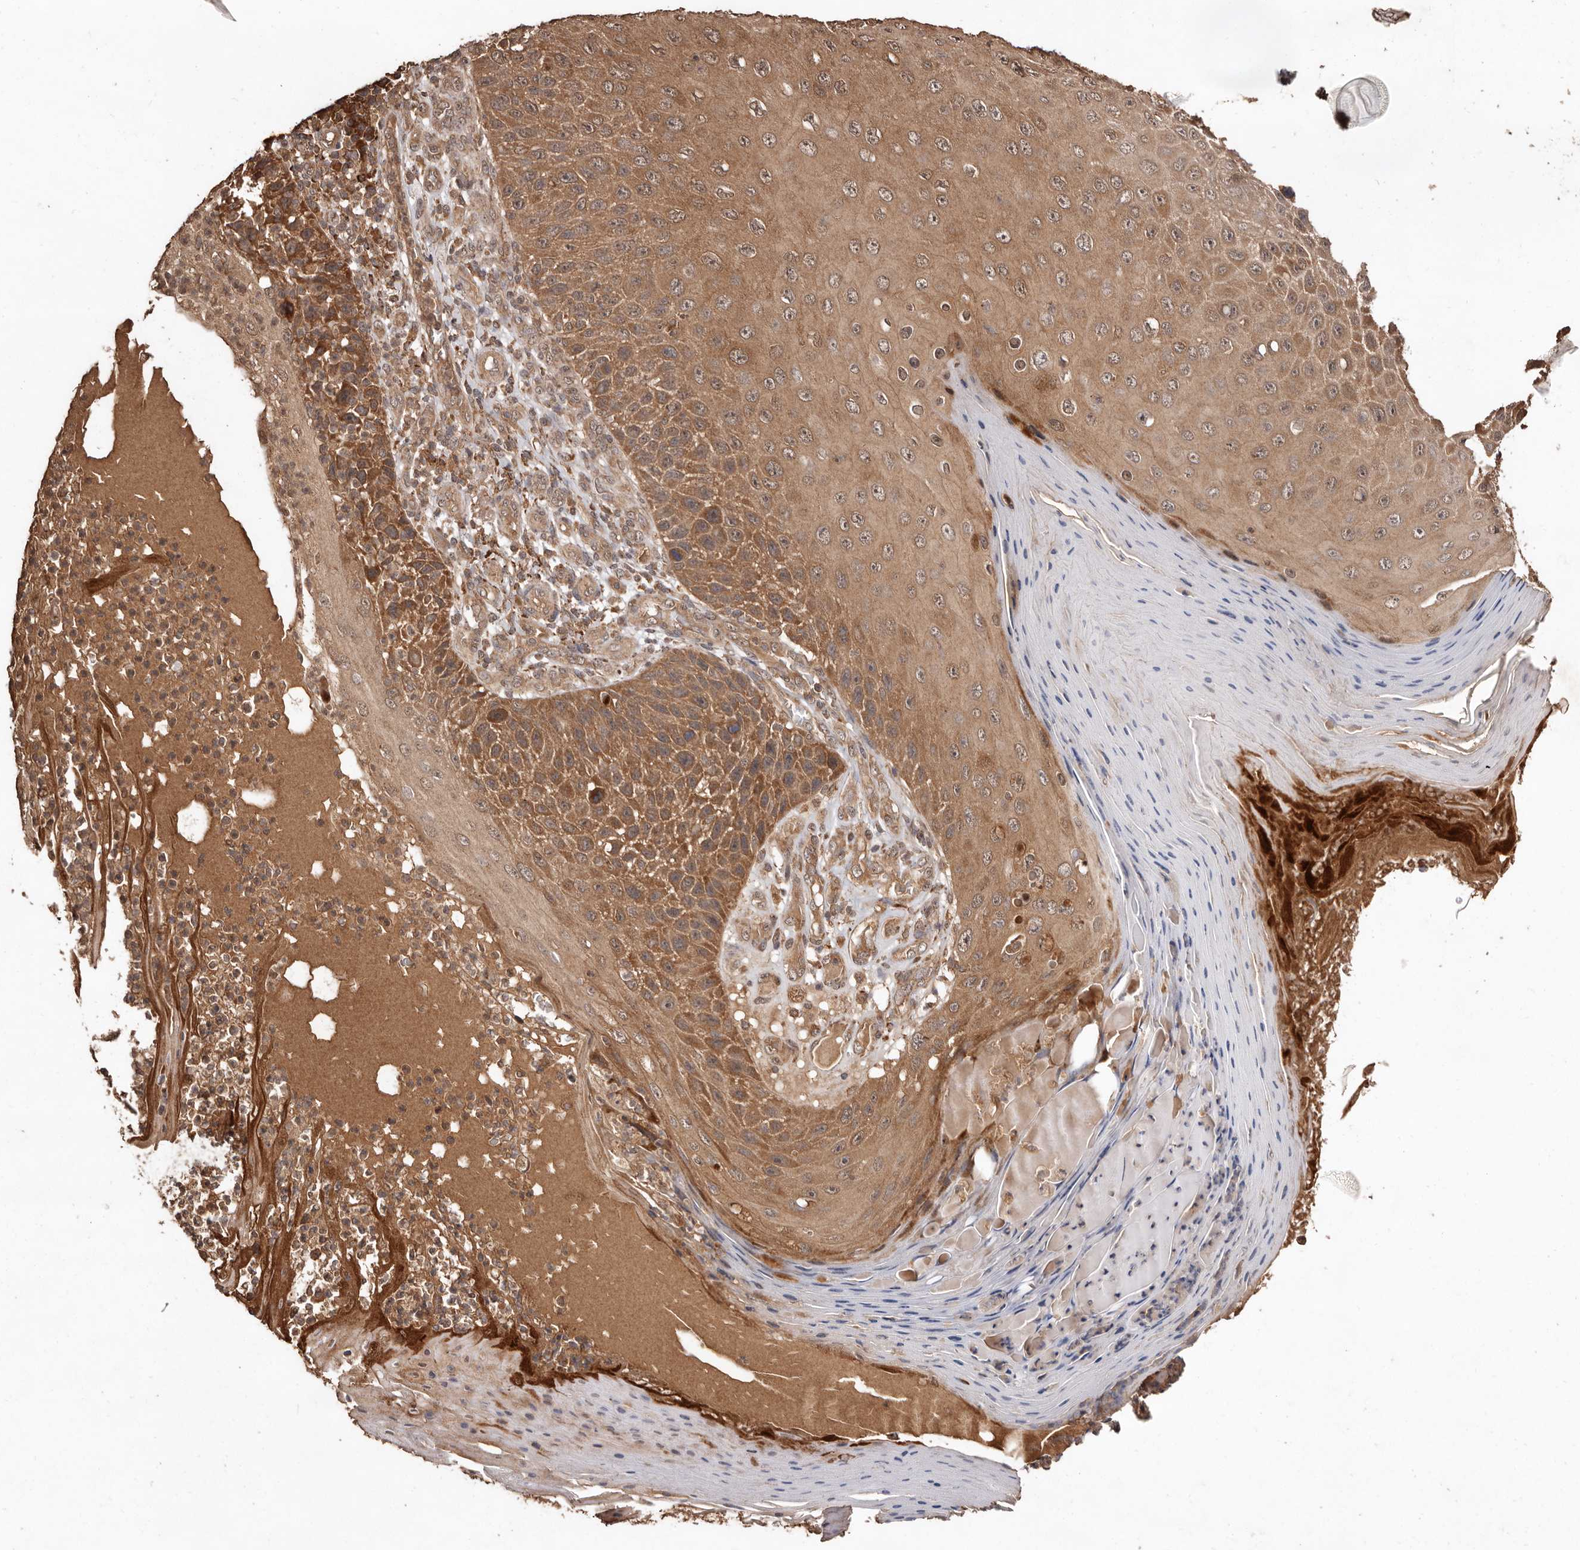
{"staining": {"intensity": "moderate", "quantity": ">75%", "location": "cytoplasmic/membranous"}, "tissue": "skin cancer", "cell_type": "Tumor cells", "image_type": "cancer", "snomed": [{"axis": "morphology", "description": "Squamous cell carcinoma, NOS"}, {"axis": "topography", "description": "Skin"}], "caption": "There is medium levels of moderate cytoplasmic/membranous expression in tumor cells of skin cancer, as demonstrated by immunohistochemical staining (brown color).", "gene": "RWDD1", "patient": {"sex": "female", "age": 88}}